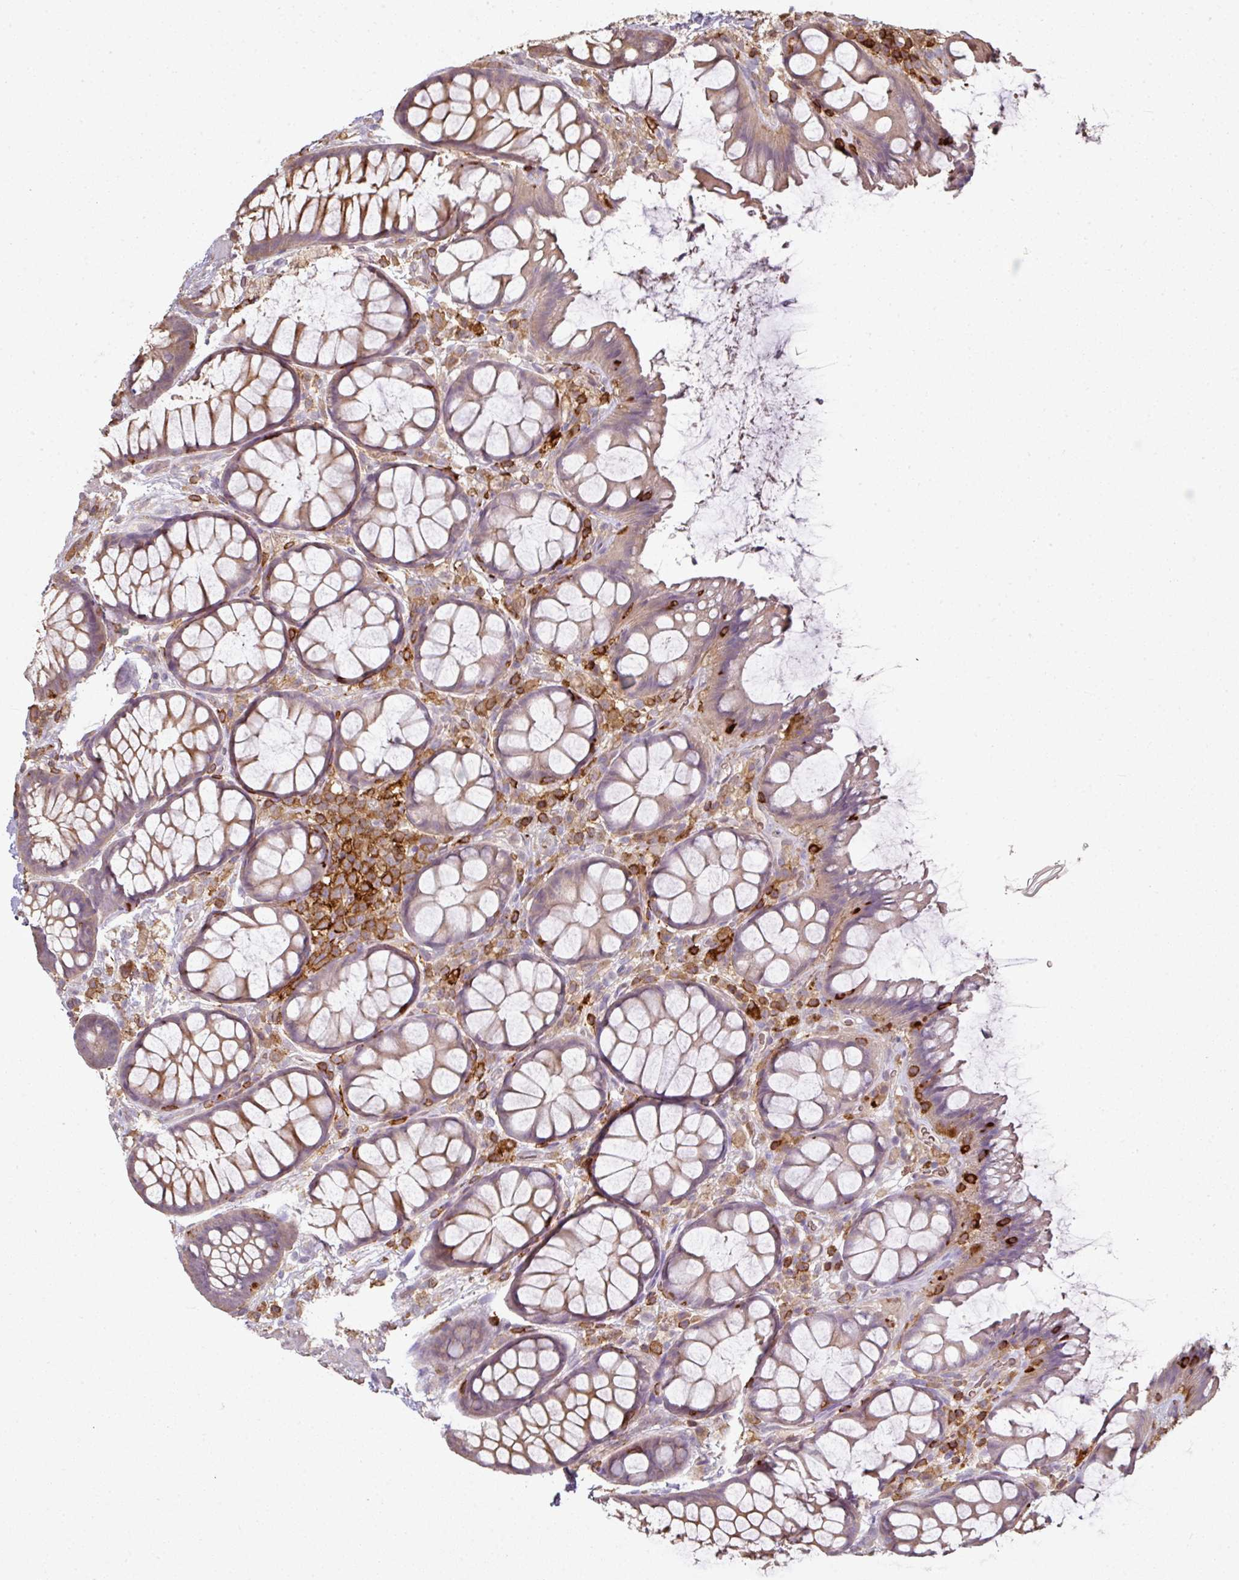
{"staining": {"intensity": "moderate", "quantity": "25%-75%", "location": "cytoplasmic/membranous"}, "tissue": "rectum", "cell_type": "Glandular cells", "image_type": "normal", "snomed": [{"axis": "morphology", "description": "Normal tissue, NOS"}, {"axis": "topography", "description": "Rectum"}], "caption": "Immunohistochemistry of benign human rectum reveals medium levels of moderate cytoplasmic/membranous staining in approximately 25%-75% of glandular cells.", "gene": "OLFML2B", "patient": {"sex": "female", "age": 67}}